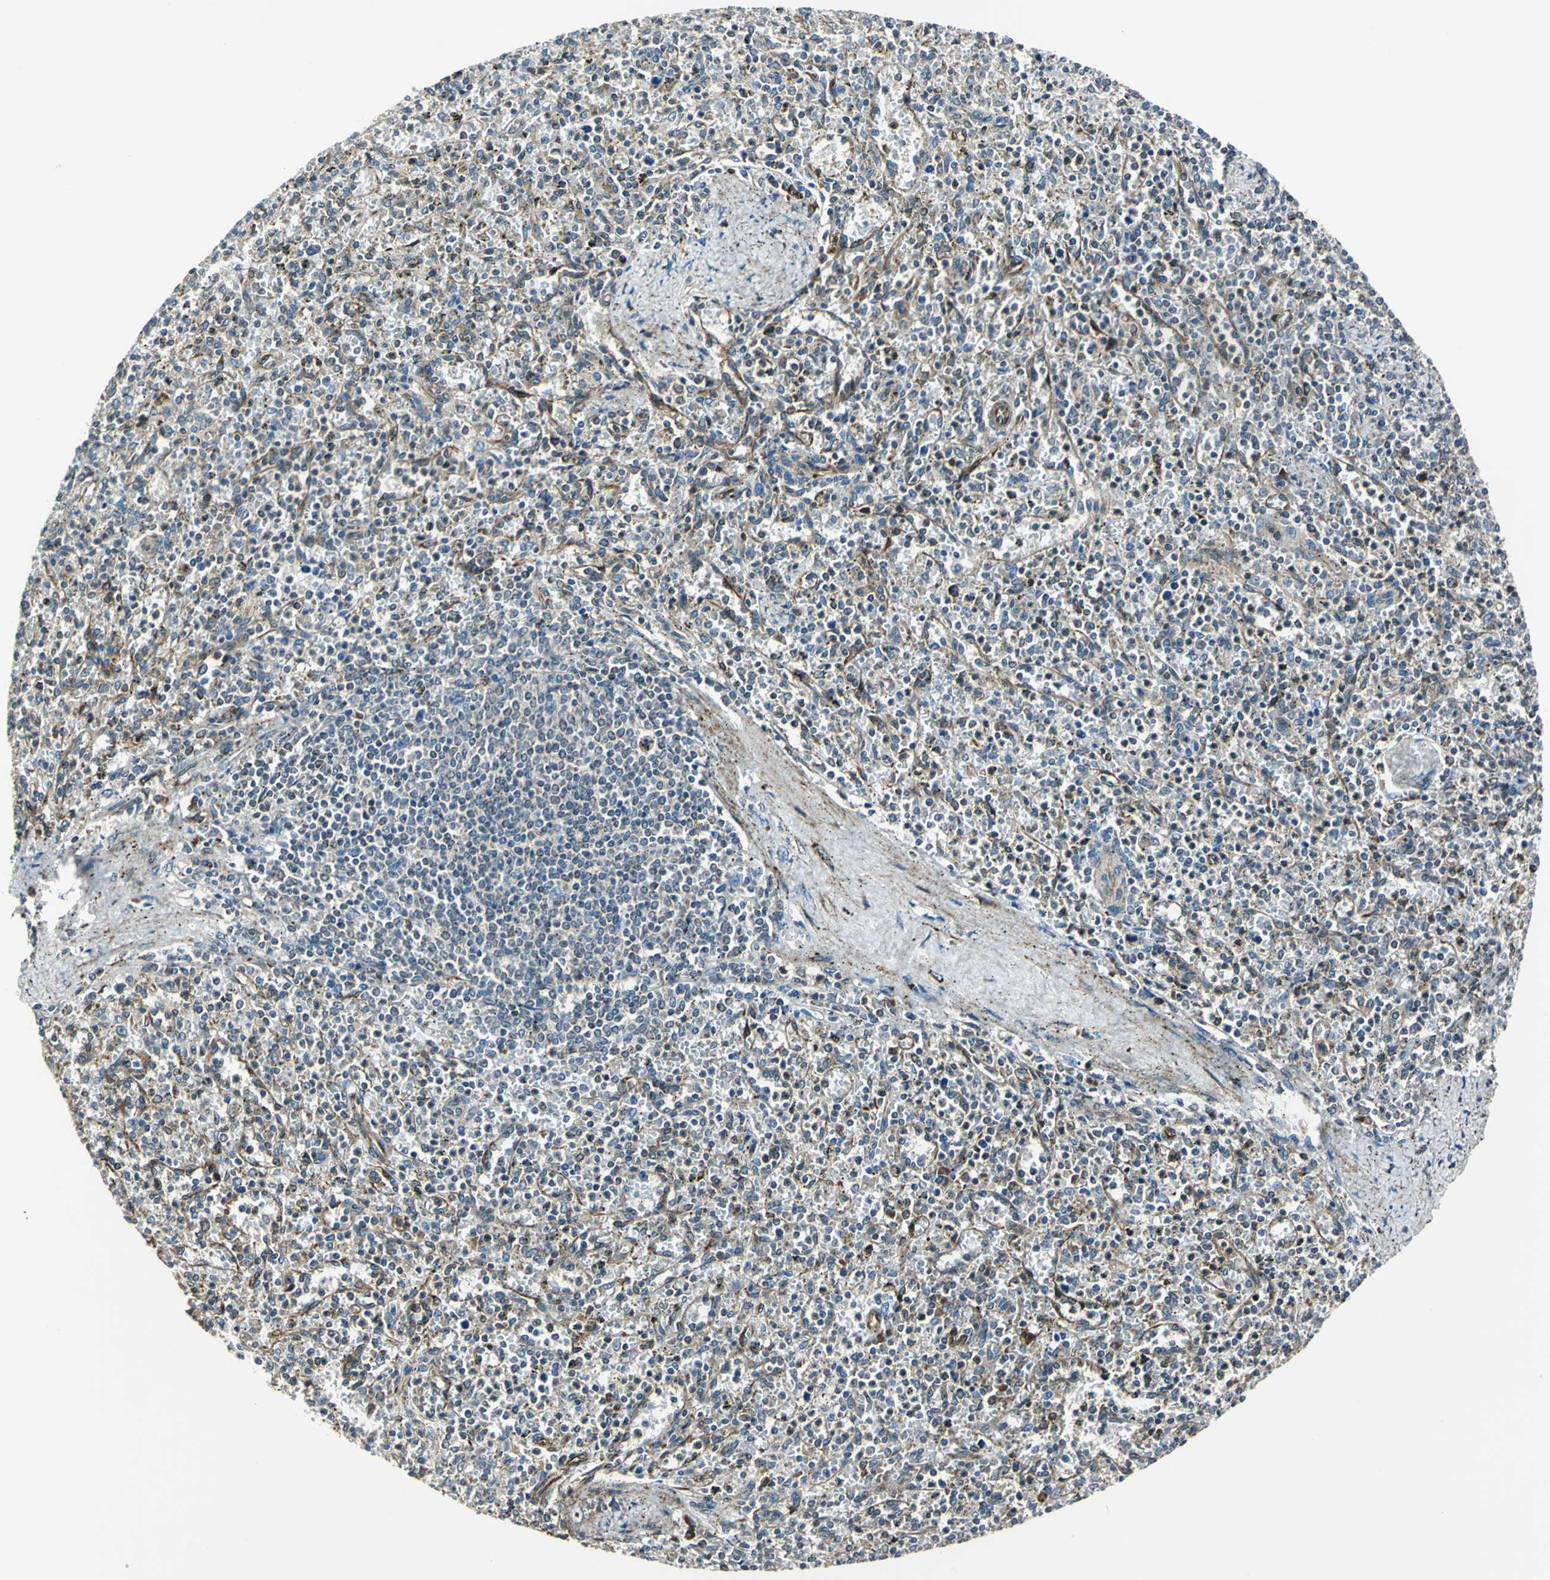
{"staining": {"intensity": "weak", "quantity": ">75%", "location": "cytoplasmic/membranous"}, "tissue": "spleen", "cell_type": "Cells in red pulp", "image_type": "normal", "snomed": [{"axis": "morphology", "description": "Normal tissue, NOS"}, {"axis": "topography", "description": "Spleen"}], "caption": "A brown stain shows weak cytoplasmic/membranous staining of a protein in cells in red pulp of normal spleen.", "gene": "HTATIP2", "patient": {"sex": "male", "age": 72}}